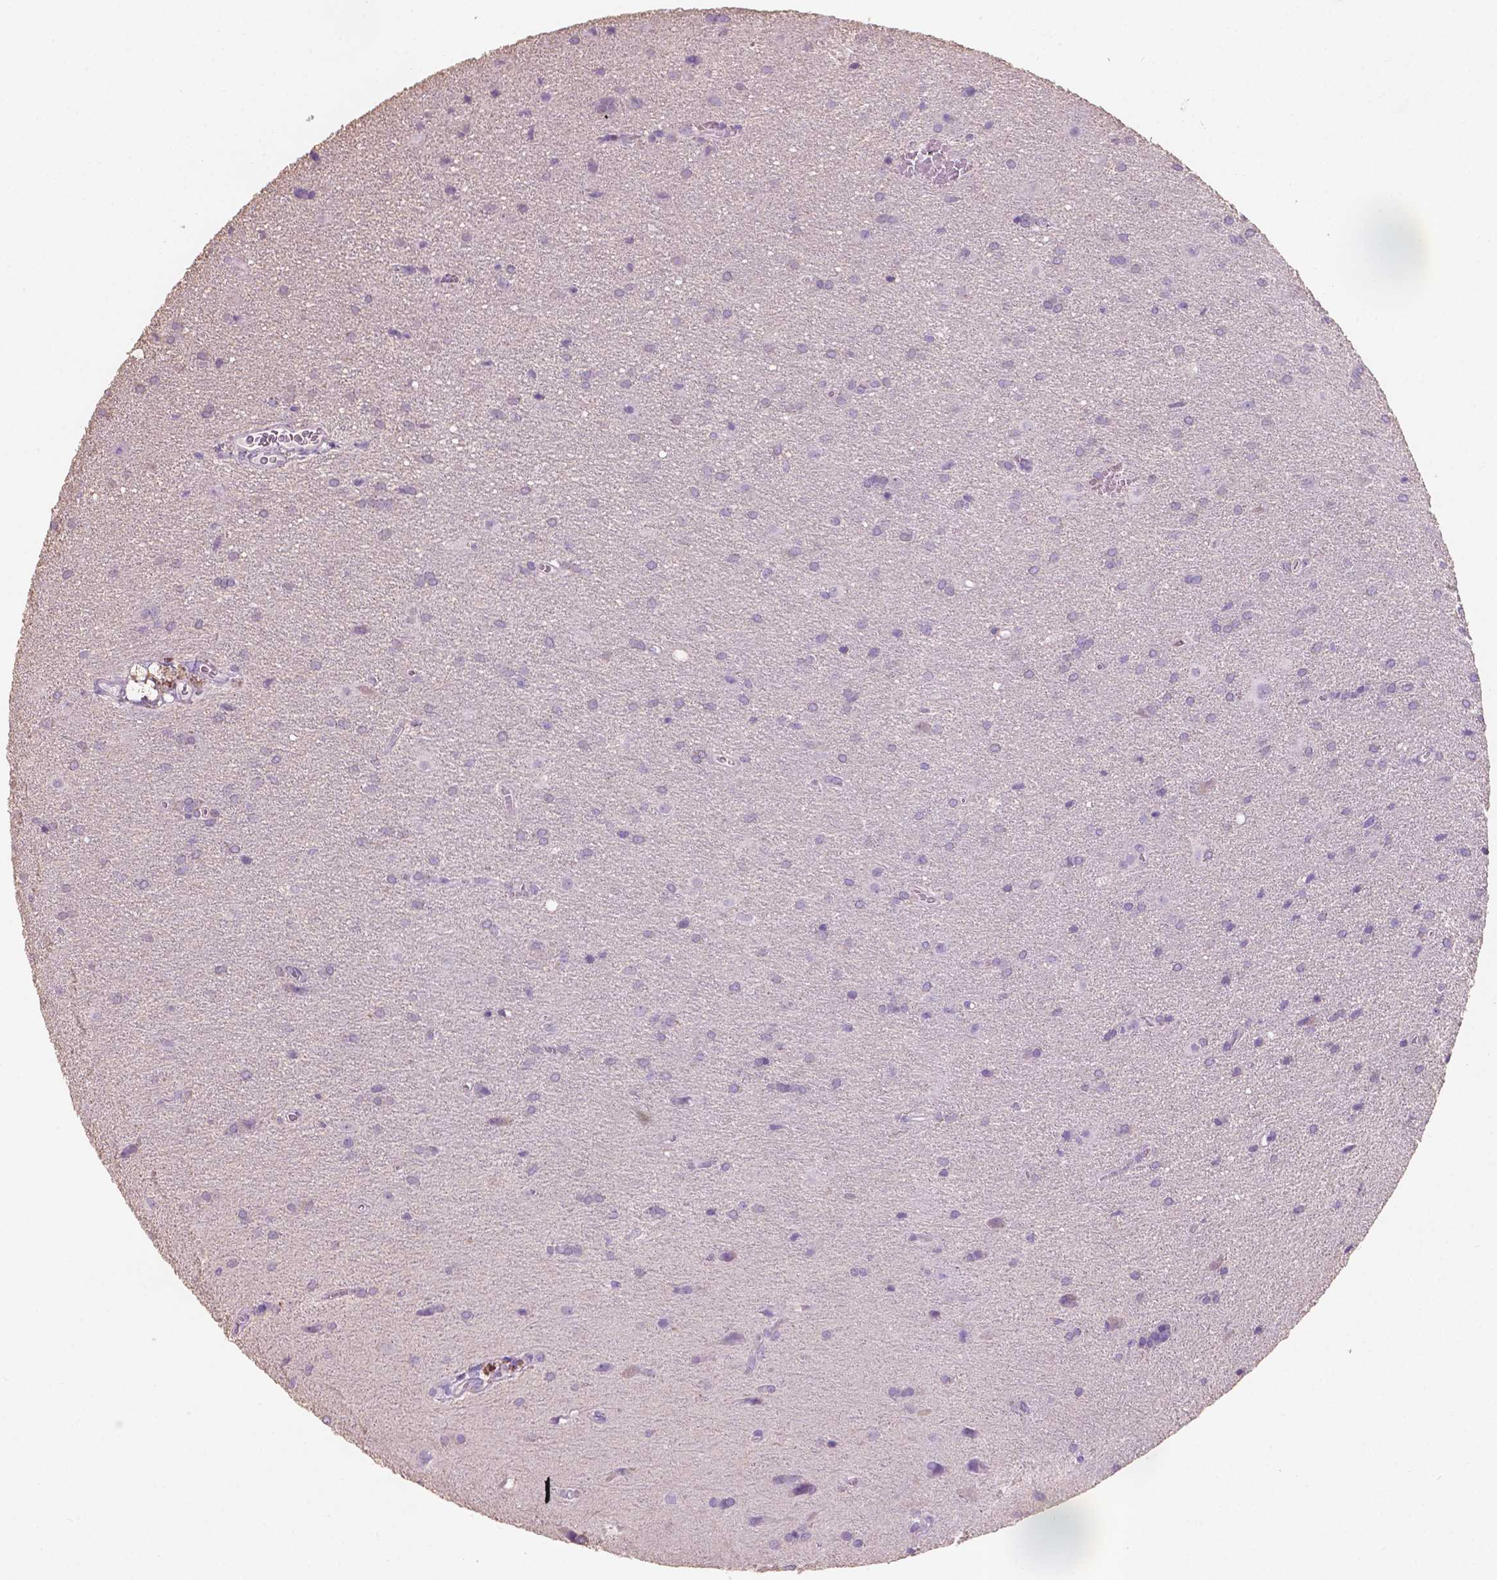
{"staining": {"intensity": "negative", "quantity": "none", "location": "none"}, "tissue": "glioma", "cell_type": "Tumor cells", "image_type": "cancer", "snomed": [{"axis": "morphology", "description": "Glioma, malignant, Low grade"}, {"axis": "topography", "description": "Brain"}], "caption": "IHC of human low-grade glioma (malignant) demonstrates no positivity in tumor cells. The staining is performed using DAB (3,3'-diaminobenzidine) brown chromogen with nuclei counter-stained in using hematoxylin.", "gene": "SBSN", "patient": {"sex": "male", "age": 58}}